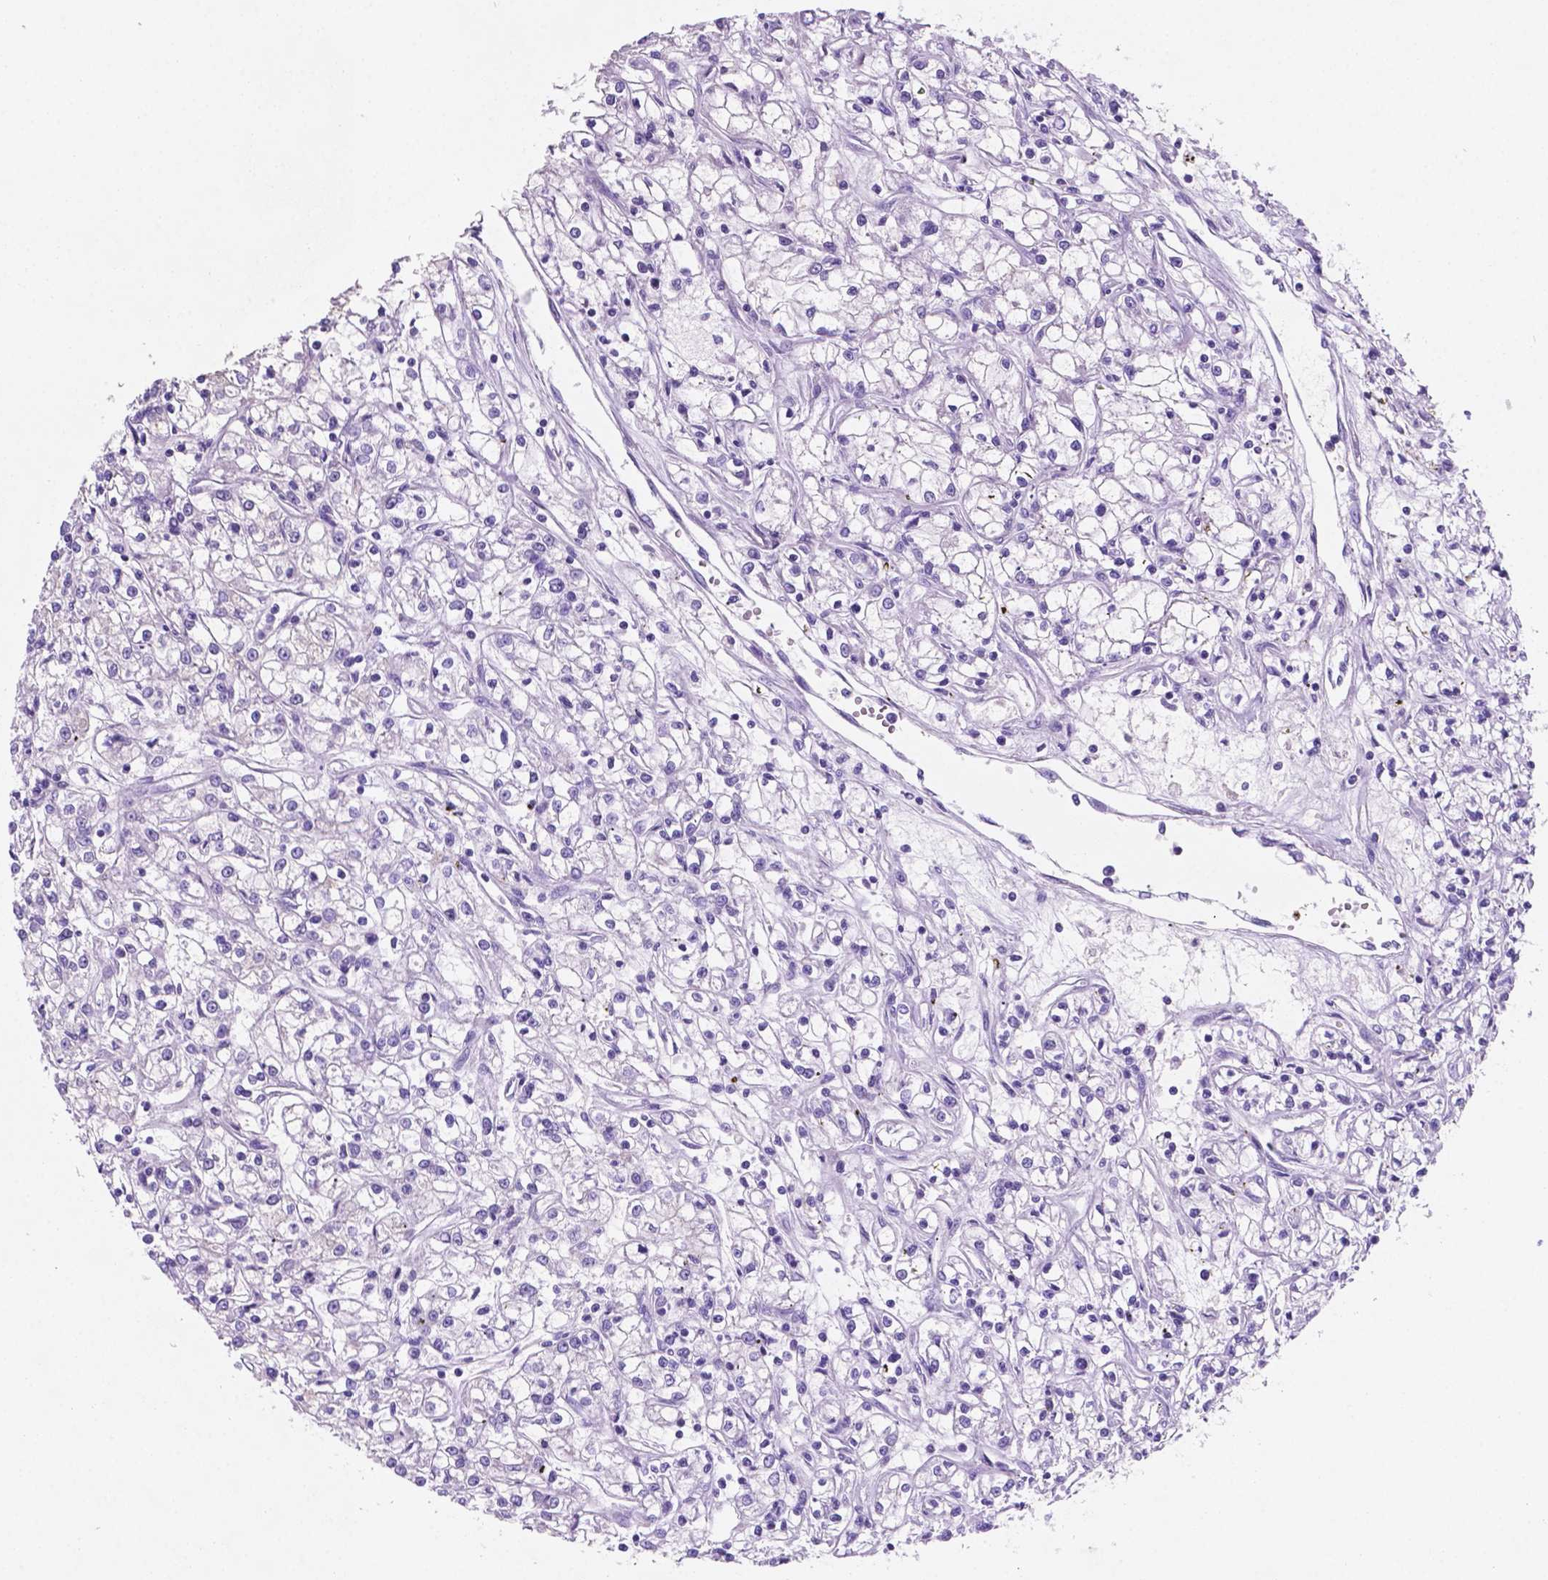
{"staining": {"intensity": "negative", "quantity": "none", "location": "none"}, "tissue": "renal cancer", "cell_type": "Tumor cells", "image_type": "cancer", "snomed": [{"axis": "morphology", "description": "Adenocarcinoma, NOS"}, {"axis": "topography", "description": "Kidney"}], "caption": "DAB immunohistochemical staining of renal cancer (adenocarcinoma) demonstrates no significant expression in tumor cells.", "gene": "EBLN2", "patient": {"sex": "female", "age": 59}}